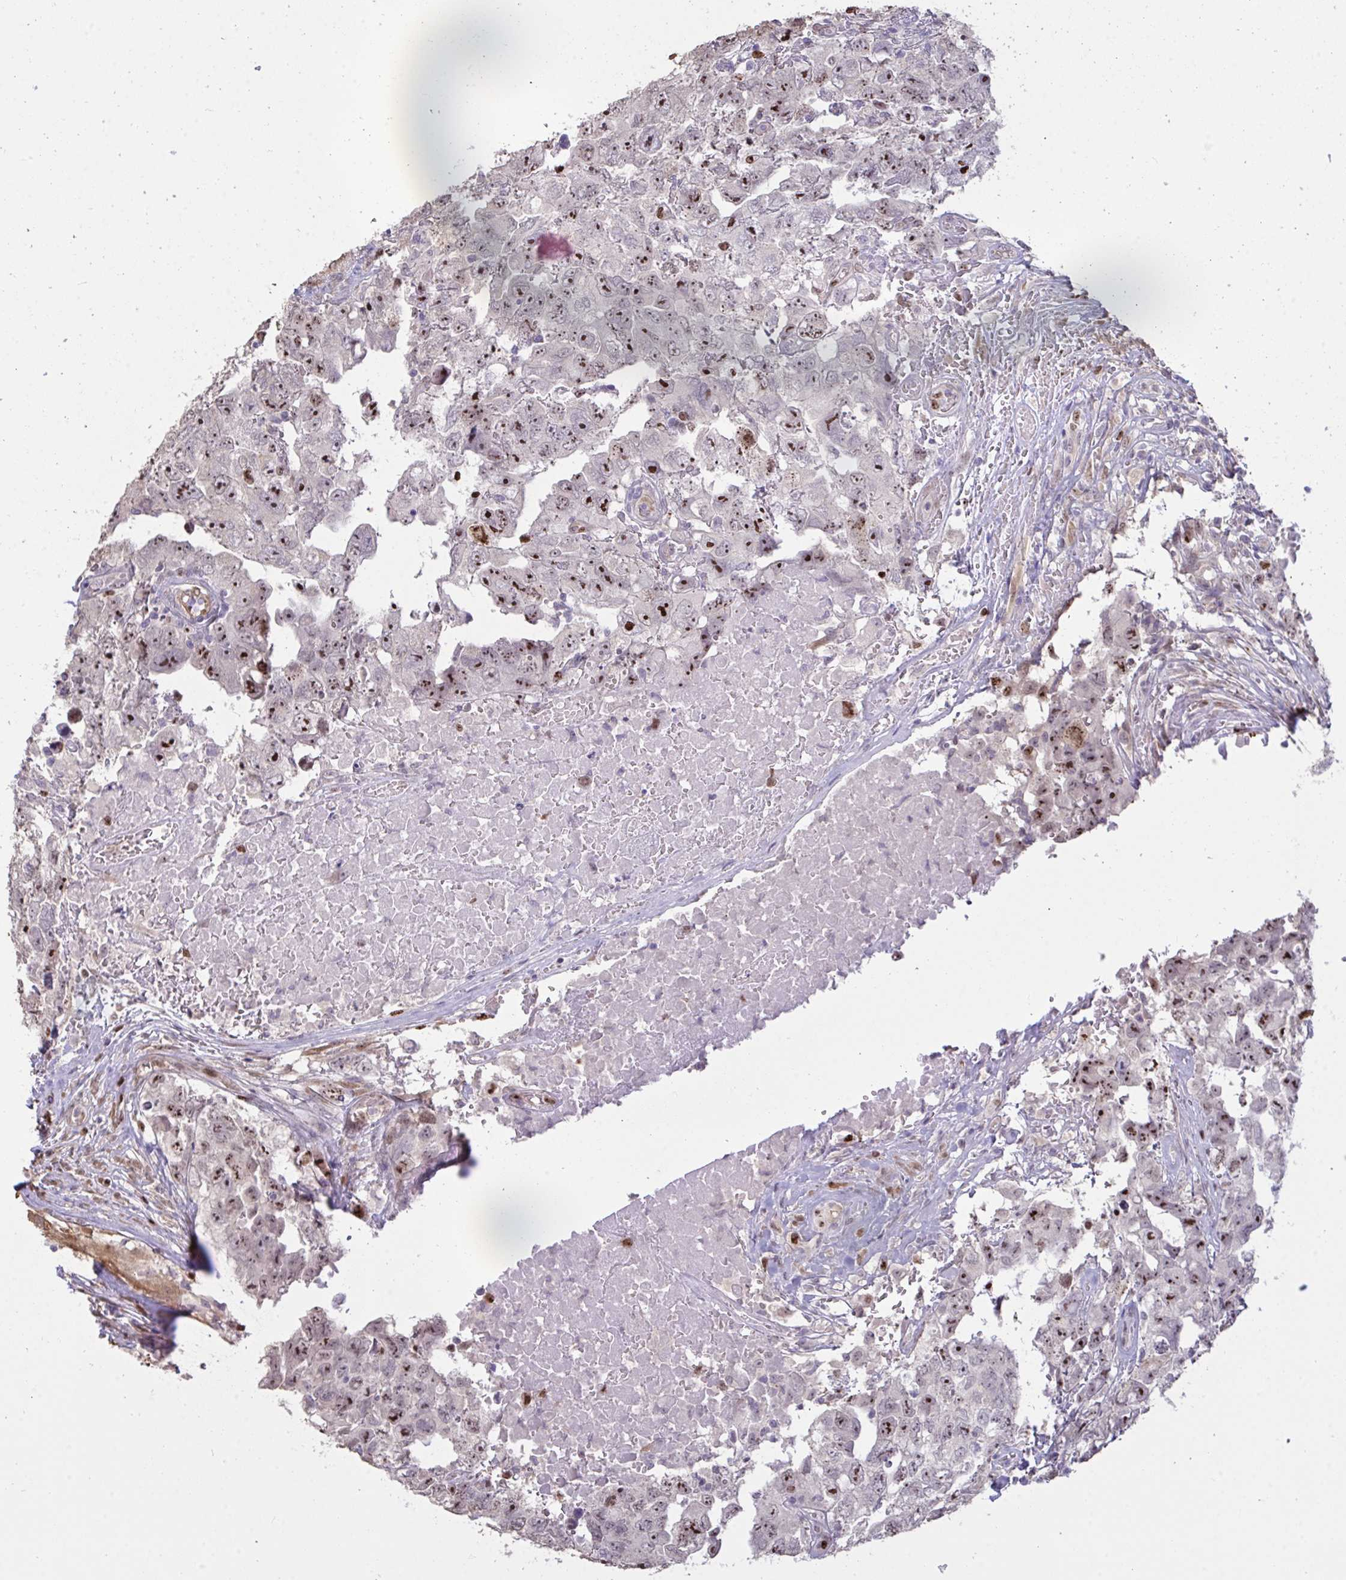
{"staining": {"intensity": "strong", "quantity": "25%-75%", "location": "nuclear"}, "tissue": "testis cancer", "cell_type": "Tumor cells", "image_type": "cancer", "snomed": [{"axis": "morphology", "description": "Carcinoma, Embryonal, NOS"}, {"axis": "topography", "description": "Testis"}], "caption": "Human embryonal carcinoma (testis) stained for a protein (brown) shows strong nuclear positive positivity in about 25%-75% of tumor cells.", "gene": "SETD7", "patient": {"sex": "male", "age": 22}}